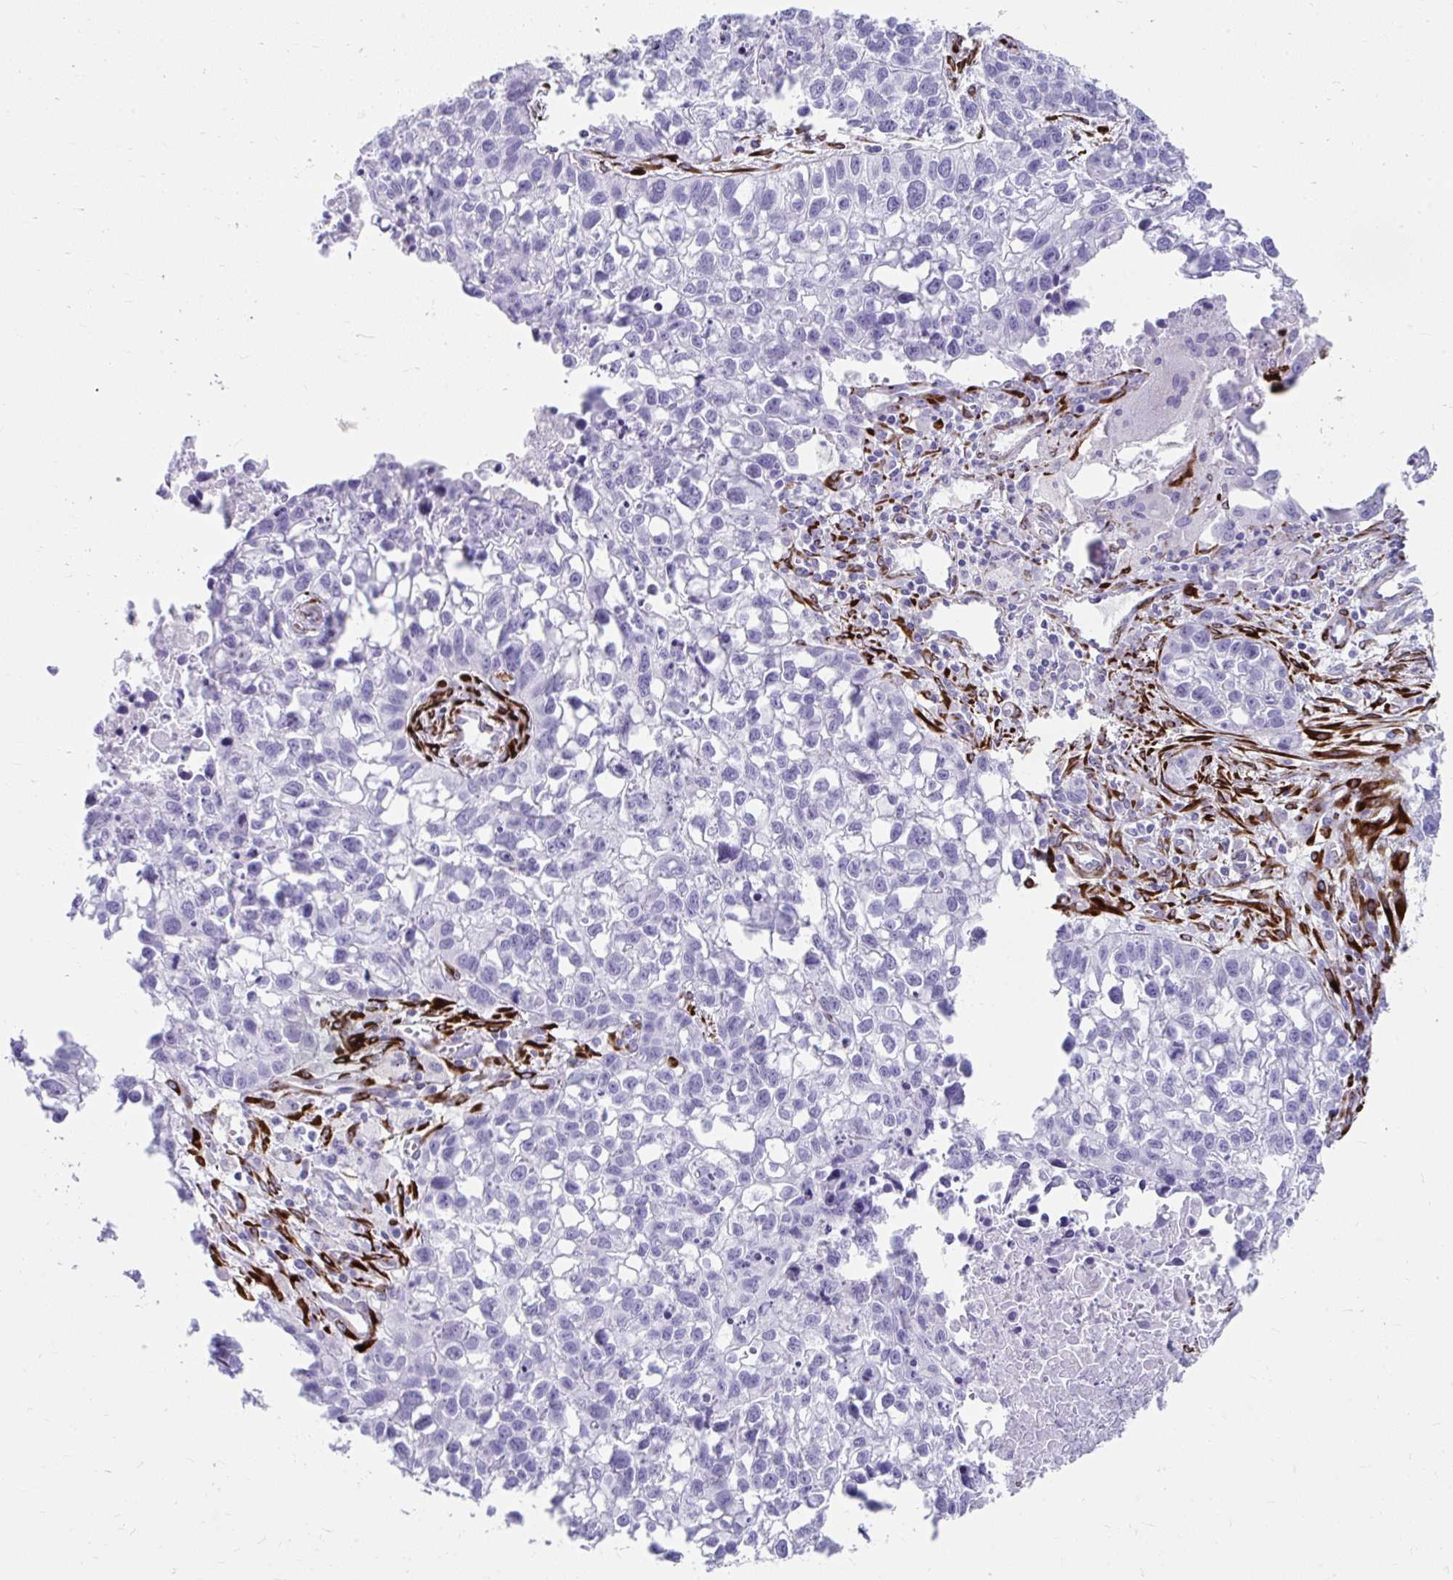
{"staining": {"intensity": "negative", "quantity": "none", "location": "none"}, "tissue": "lung cancer", "cell_type": "Tumor cells", "image_type": "cancer", "snomed": [{"axis": "morphology", "description": "Squamous cell carcinoma, NOS"}, {"axis": "topography", "description": "Lung"}], "caption": "A high-resolution photomicrograph shows immunohistochemistry (IHC) staining of lung cancer, which exhibits no significant expression in tumor cells.", "gene": "GRXCR2", "patient": {"sex": "male", "age": 74}}